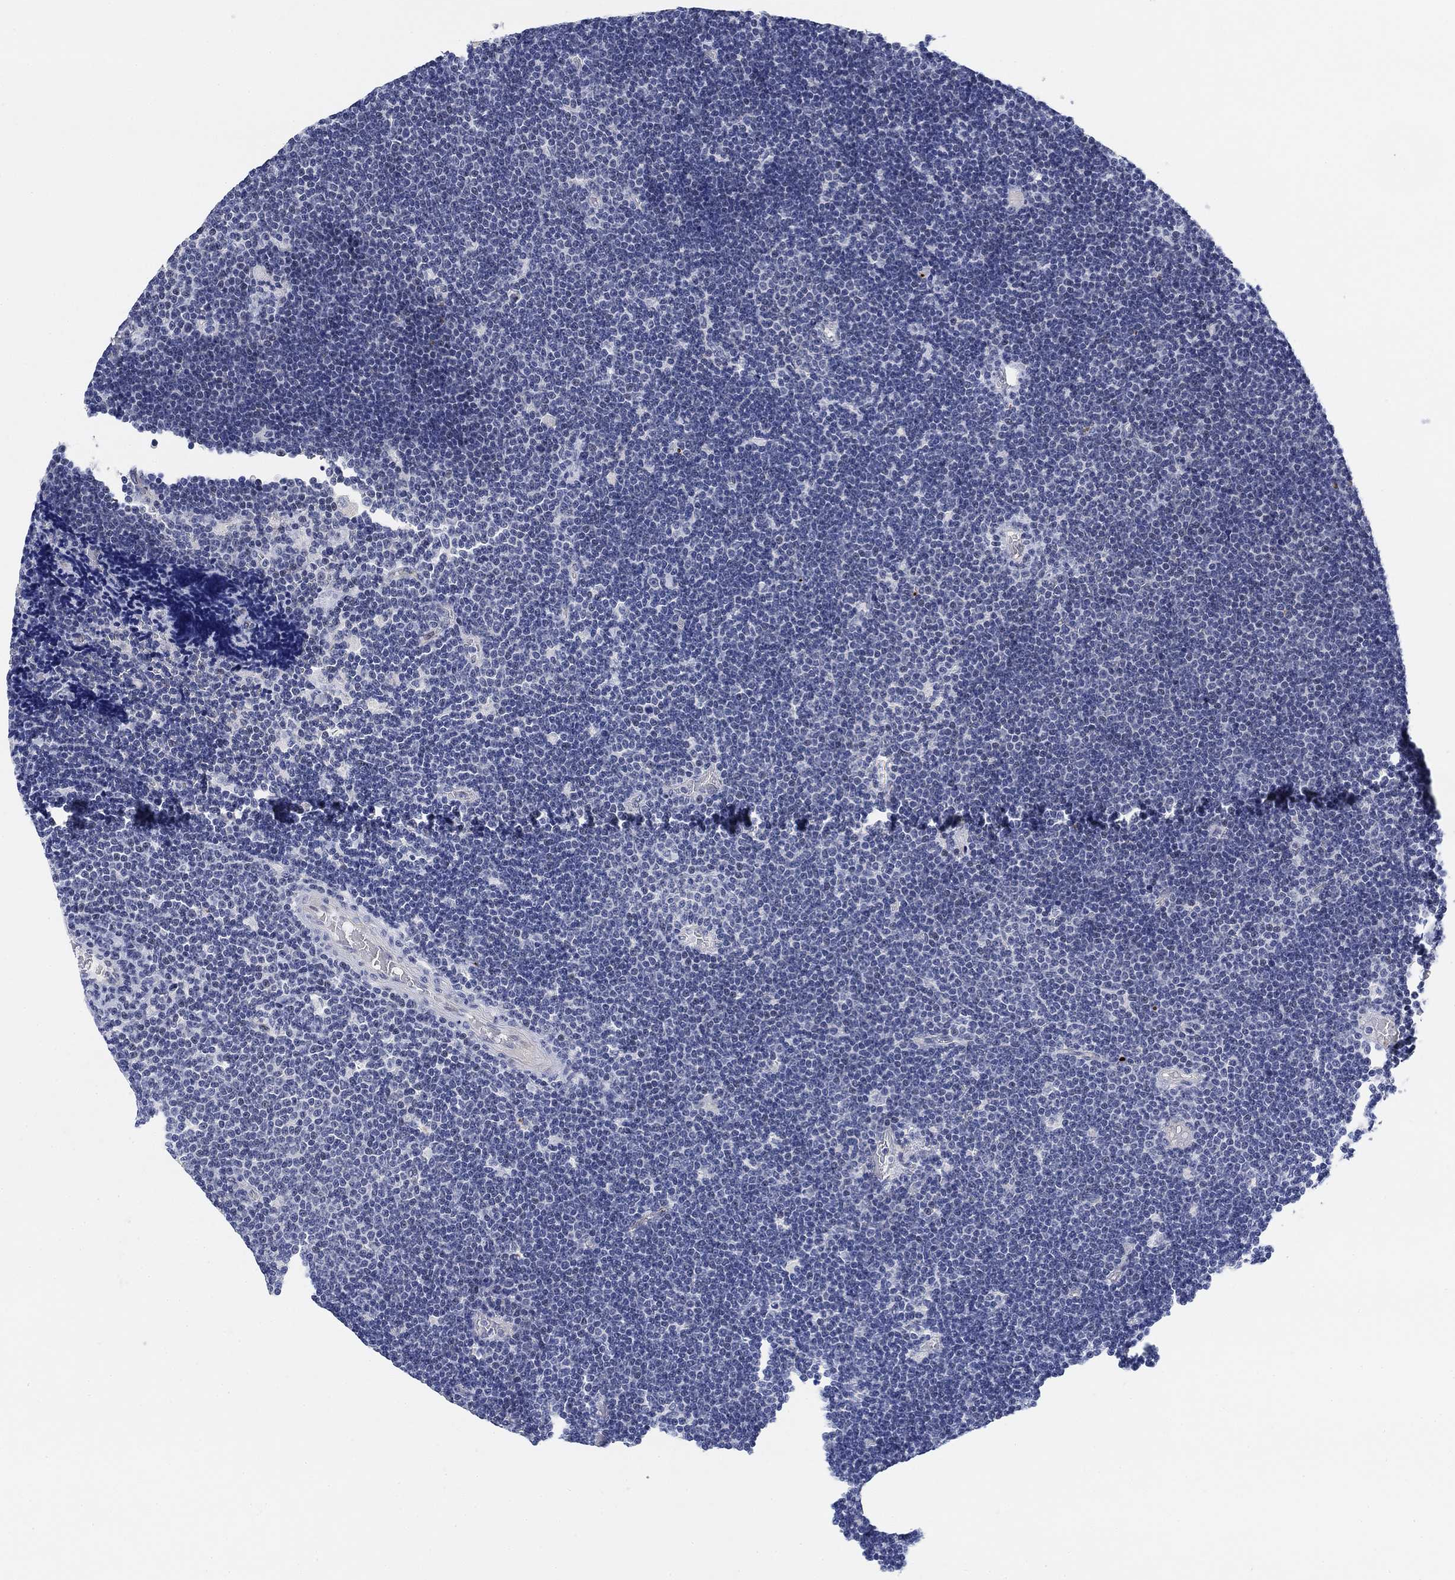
{"staining": {"intensity": "negative", "quantity": "none", "location": "none"}, "tissue": "lymphoma", "cell_type": "Tumor cells", "image_type": "cancer", "snomed": [{"axis": "morphology", "description": "Malignant lymphoma, non-Hodgkin's type, Low grade"}, {"axis": "topography", "description": "Brain"}], "caption": "Tumor cells are negative for brown protein staining in lymphoma.", "gene": "PAX6", "patient": {"sex": "female", "age": 66}}